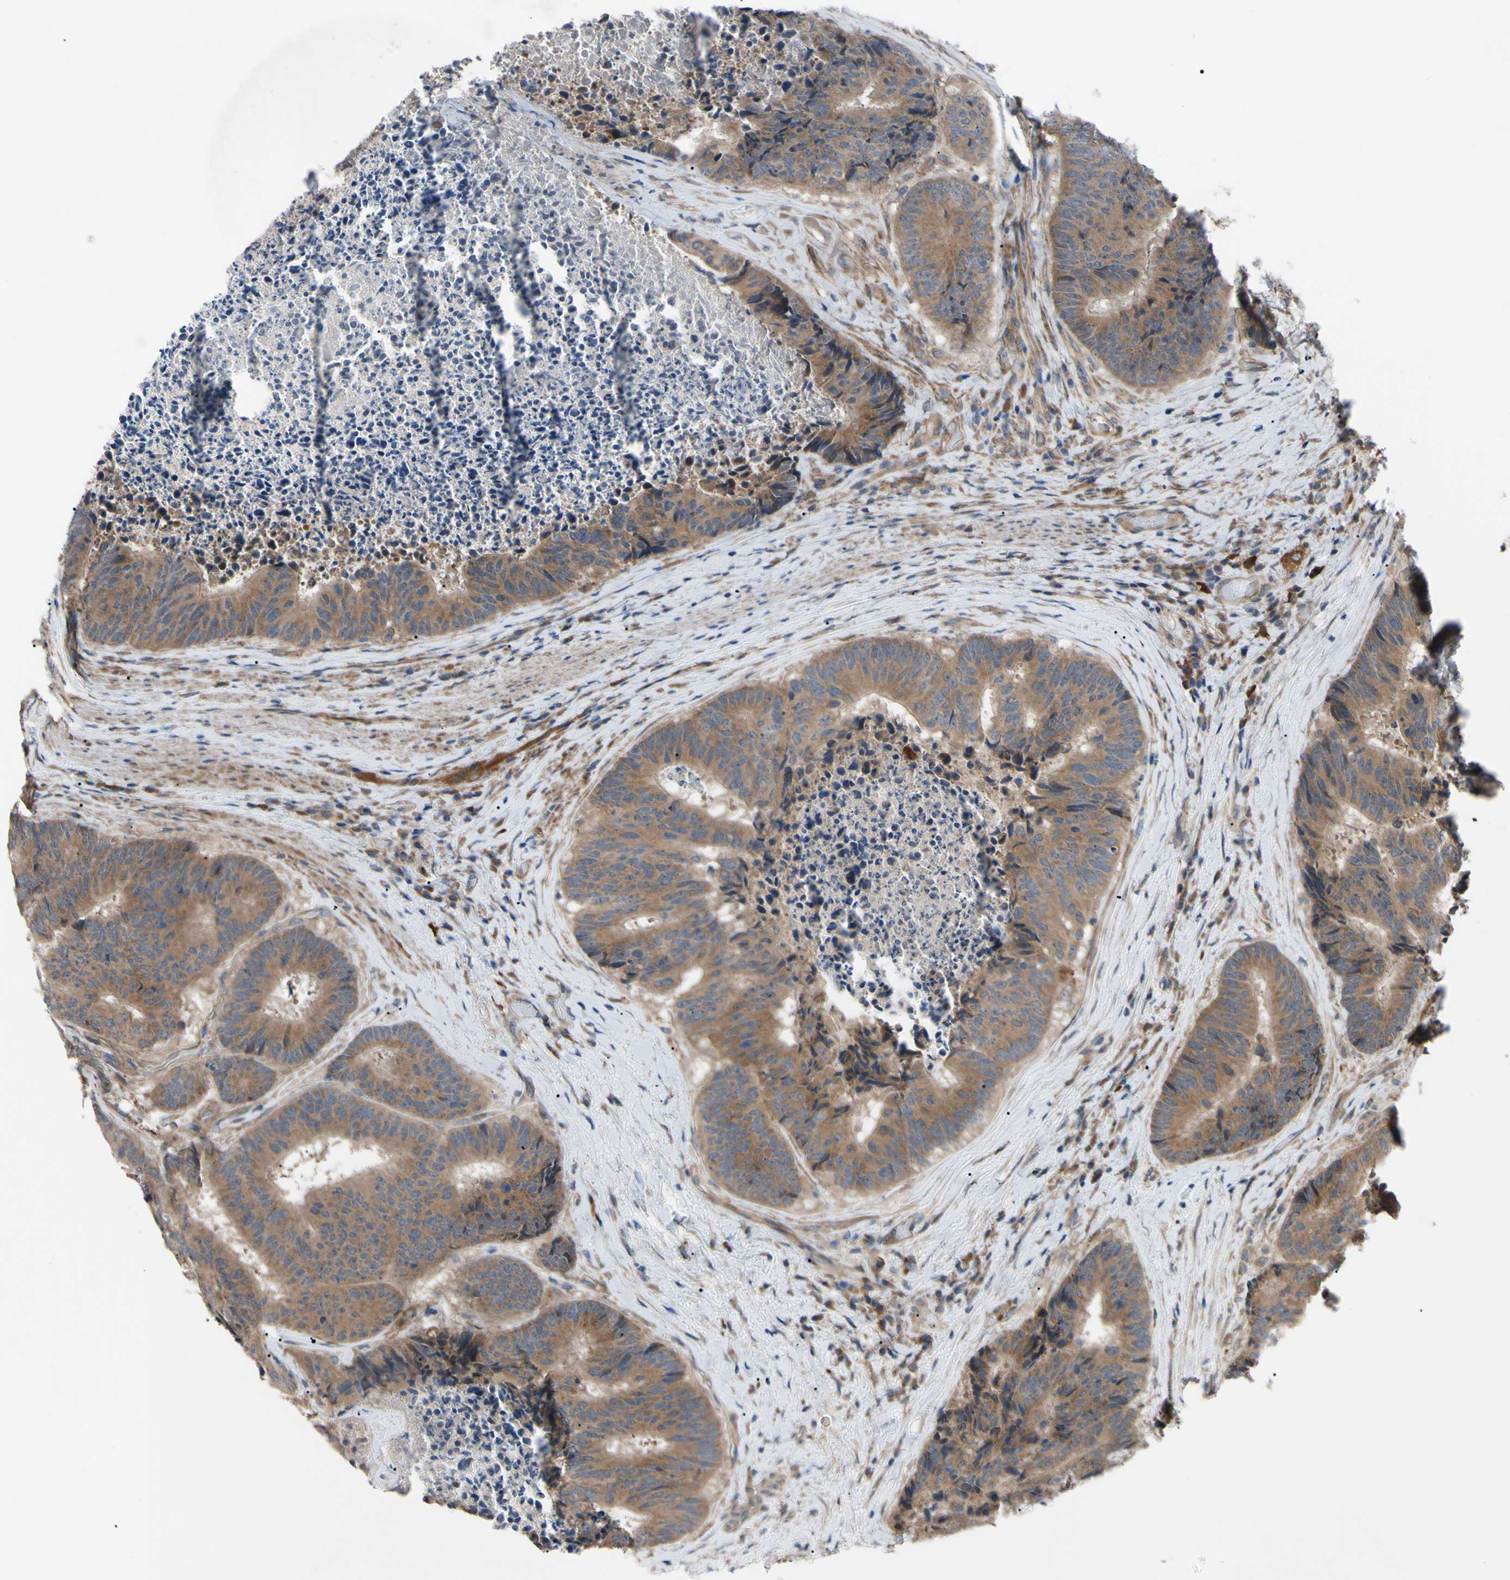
{"staining": {"intensity": "moderate", "quantity": ">75%", "location": "cytoplasmic/membranous"}, "tissue": "colorectal cancer", "cell_type": "Tumor cells", "image_type": "cancer", "snomed": [{"axis": "morphology", "description": "Adenocarcinoma, NOS"}, {"axis": "topography", "description": "Rectum"}], "caption": "Human adenocarcinoma (colorectal) stained with a brown dye reveals moderate cytoplasmic/membranous positive positivity in about >75% of tumor cells.", "gene": "SVIL", "patient": {"sex": "male", "age": 72}}